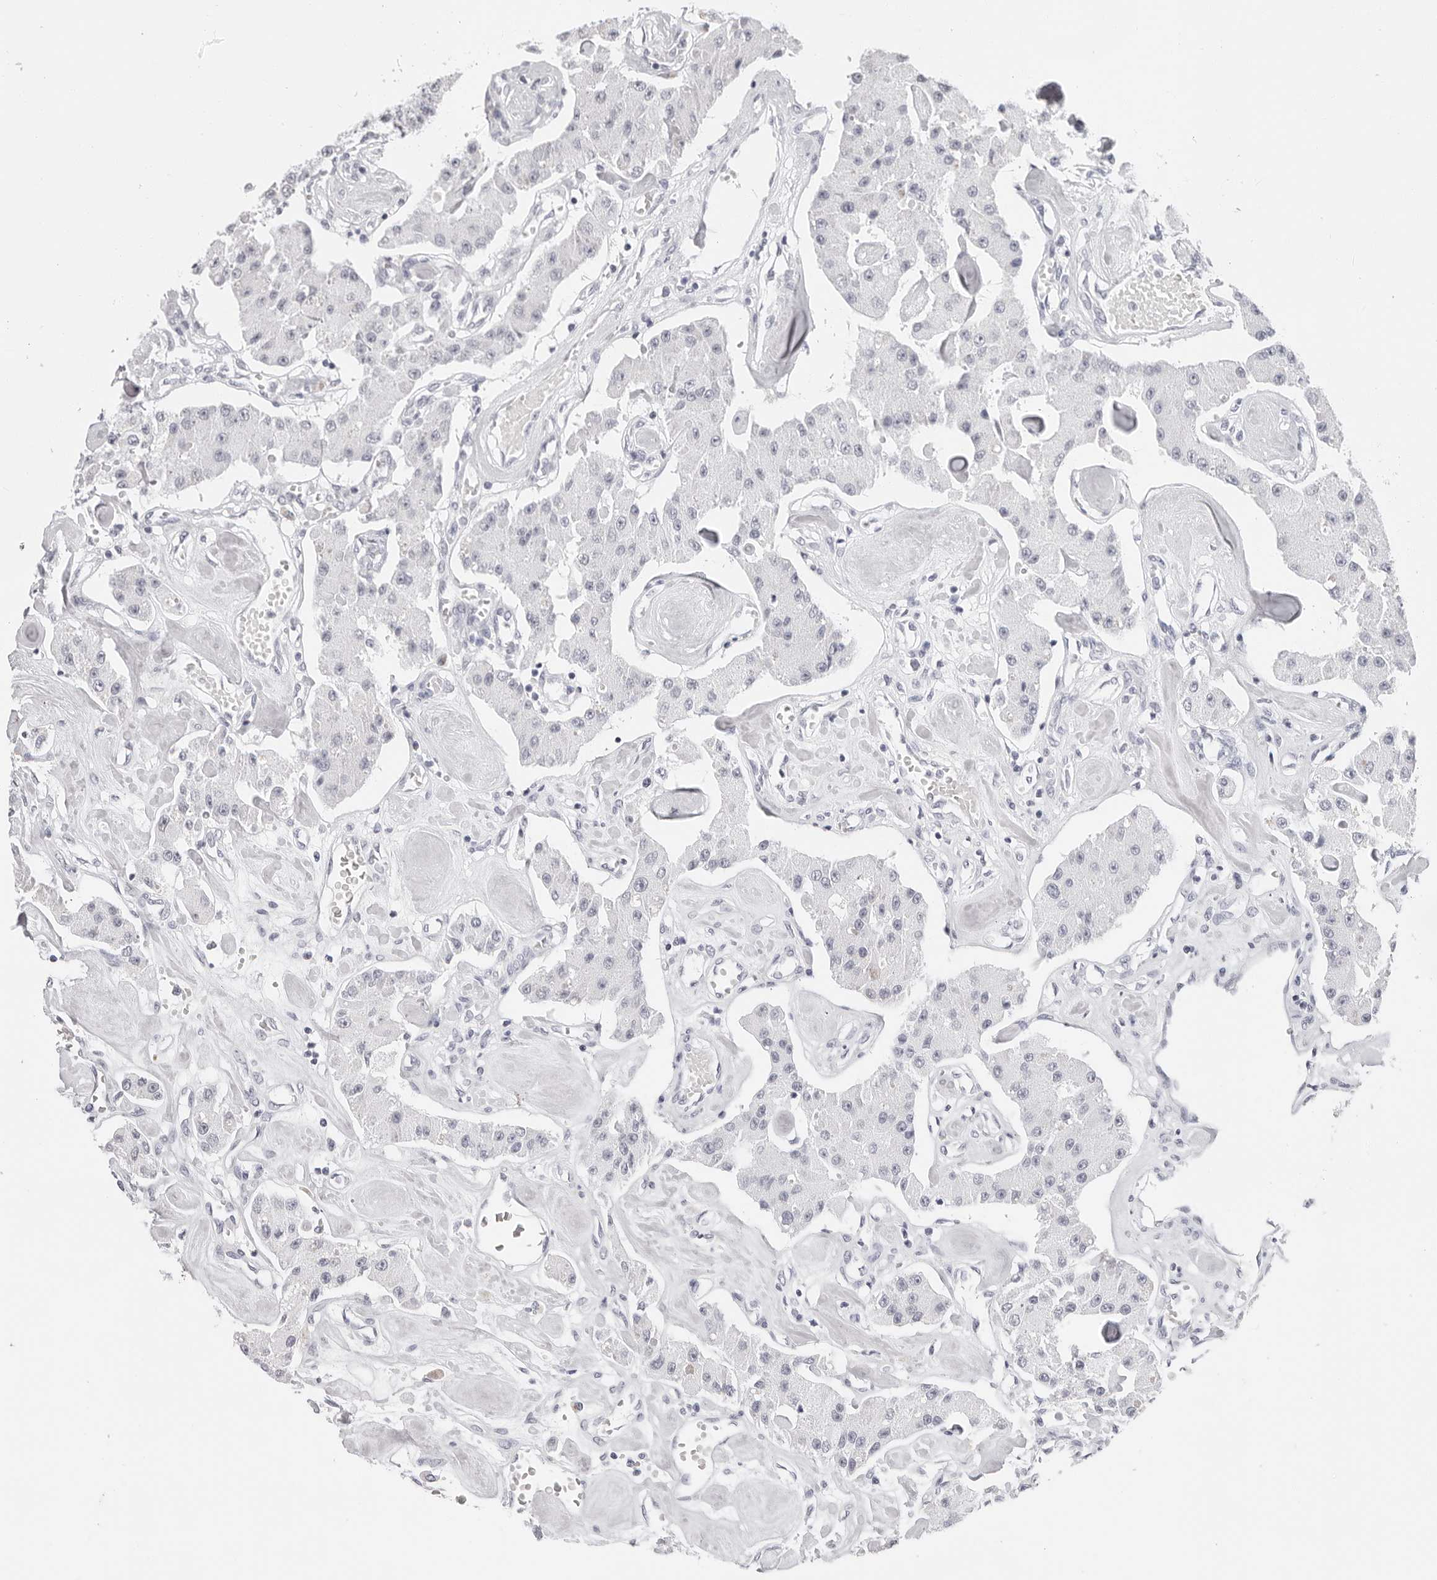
{"staining": {"intensity": "negative", "quantity": "none", "location": "none"}, "tissue": "carcinoid", "cell_type": "Tumor cells", "image_type": "cancer", "snomed": [{"axis": "morphology", "description": "Carcinoid, malignant, NOS"}, {"axis": "topography", "description": "Pancreas"}], "caption": "Immunohistochemistry (IHC) histopathology image of human carcinoid (malignant) stained for a protein (brown), which shows no expression in tumor cells.", "gene": "CST5", "patient": {"sex": "male", "age": 41}}